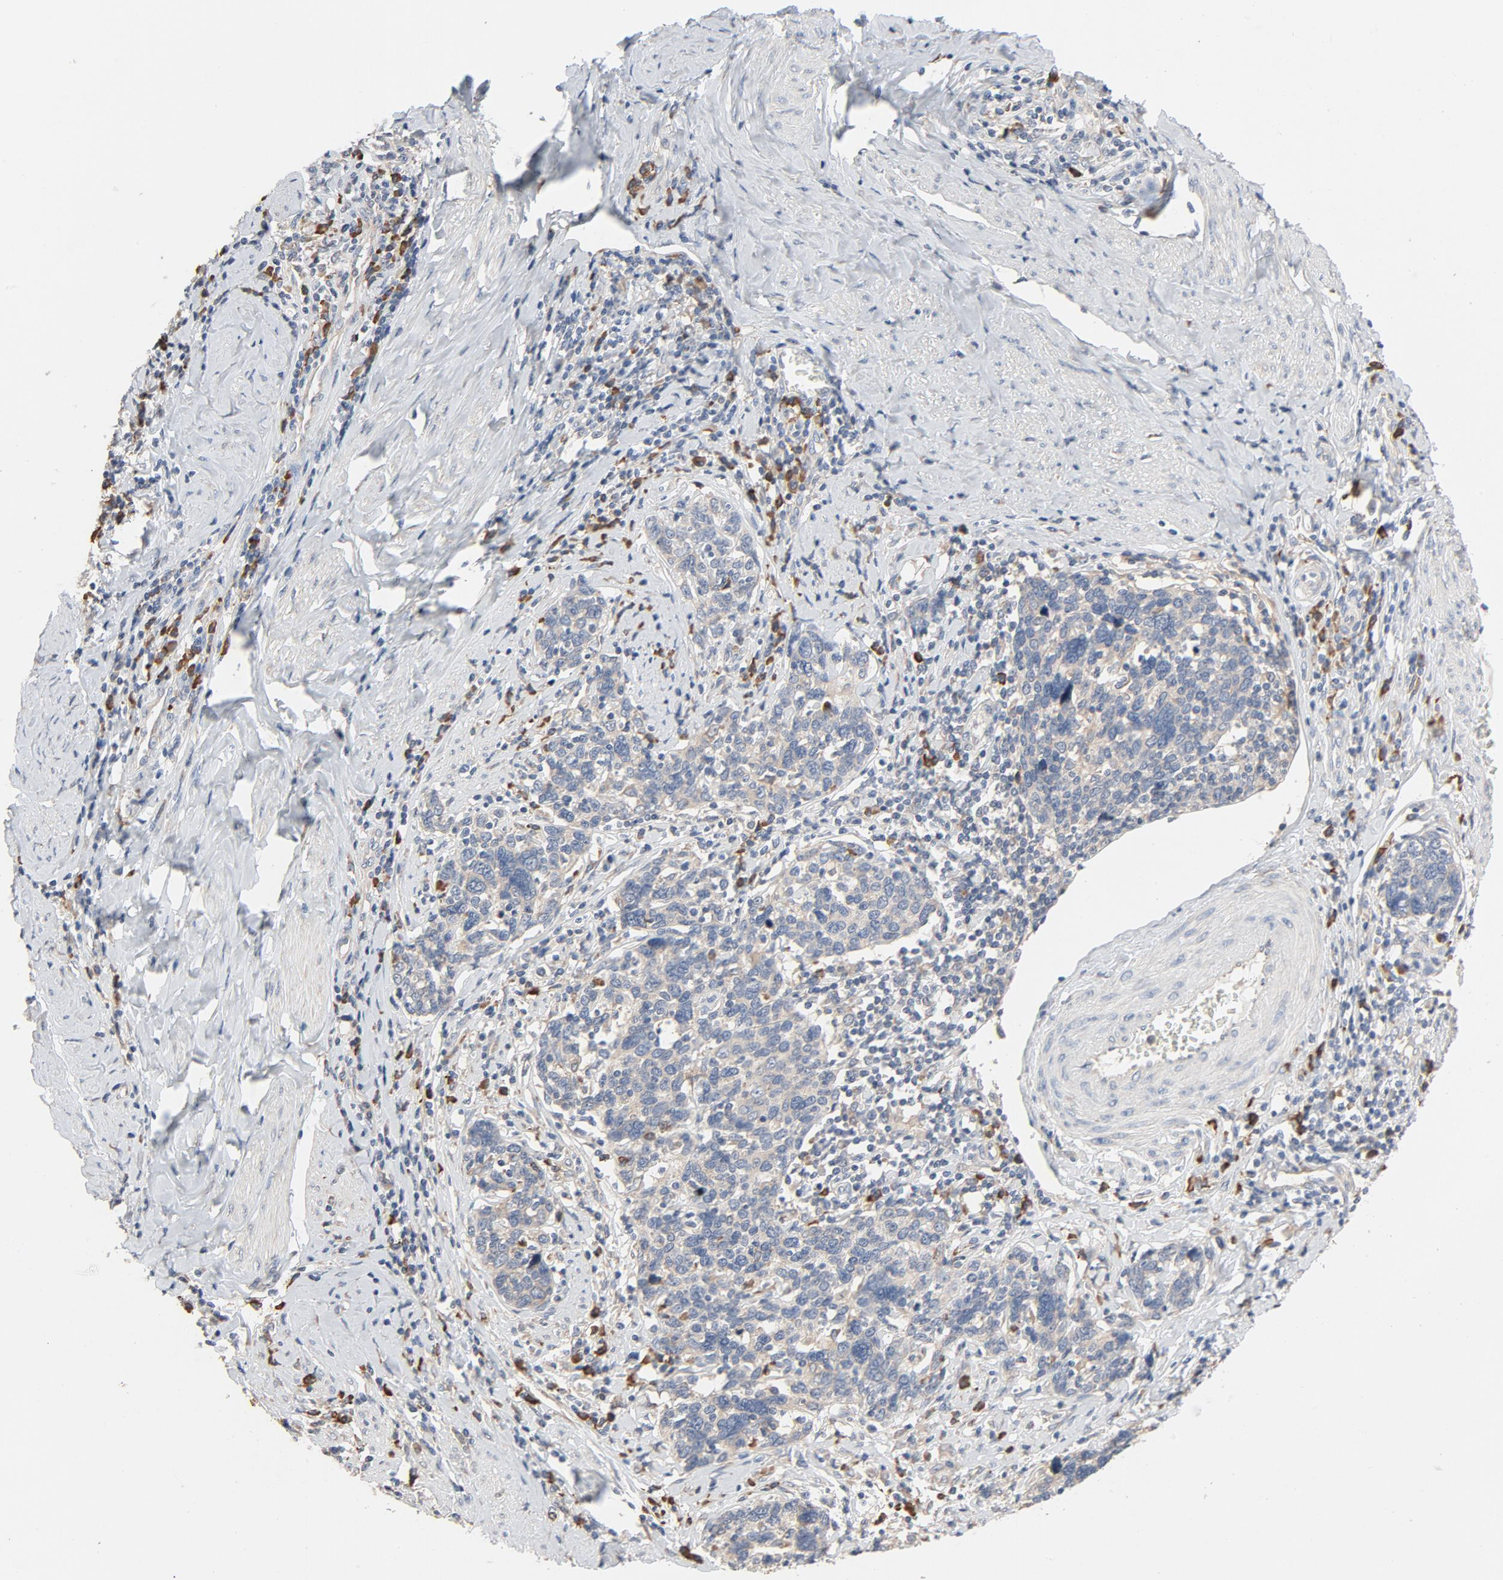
{"staining": {"intensity": "weak", "quantity": "25%-75%", "location": "cytoplasmic/membranous"}, "tissue": "cervical cancer", "cell_type": "Tumor cells", "image_type": "cancer", "snomed": [{"axis": "morphology", "description": "Squamous cell carcinoma, NOS"}, {"axis": "topography", "description": "Cervix"}], "caption": "Brown immunohistochemical staining in human cervical cancer displays weak cytoplasmic/membranous staining in about 25%-75% of tumor cells.", "gene": "TLR4", "patient": {"sex": "female", "age": 41}}